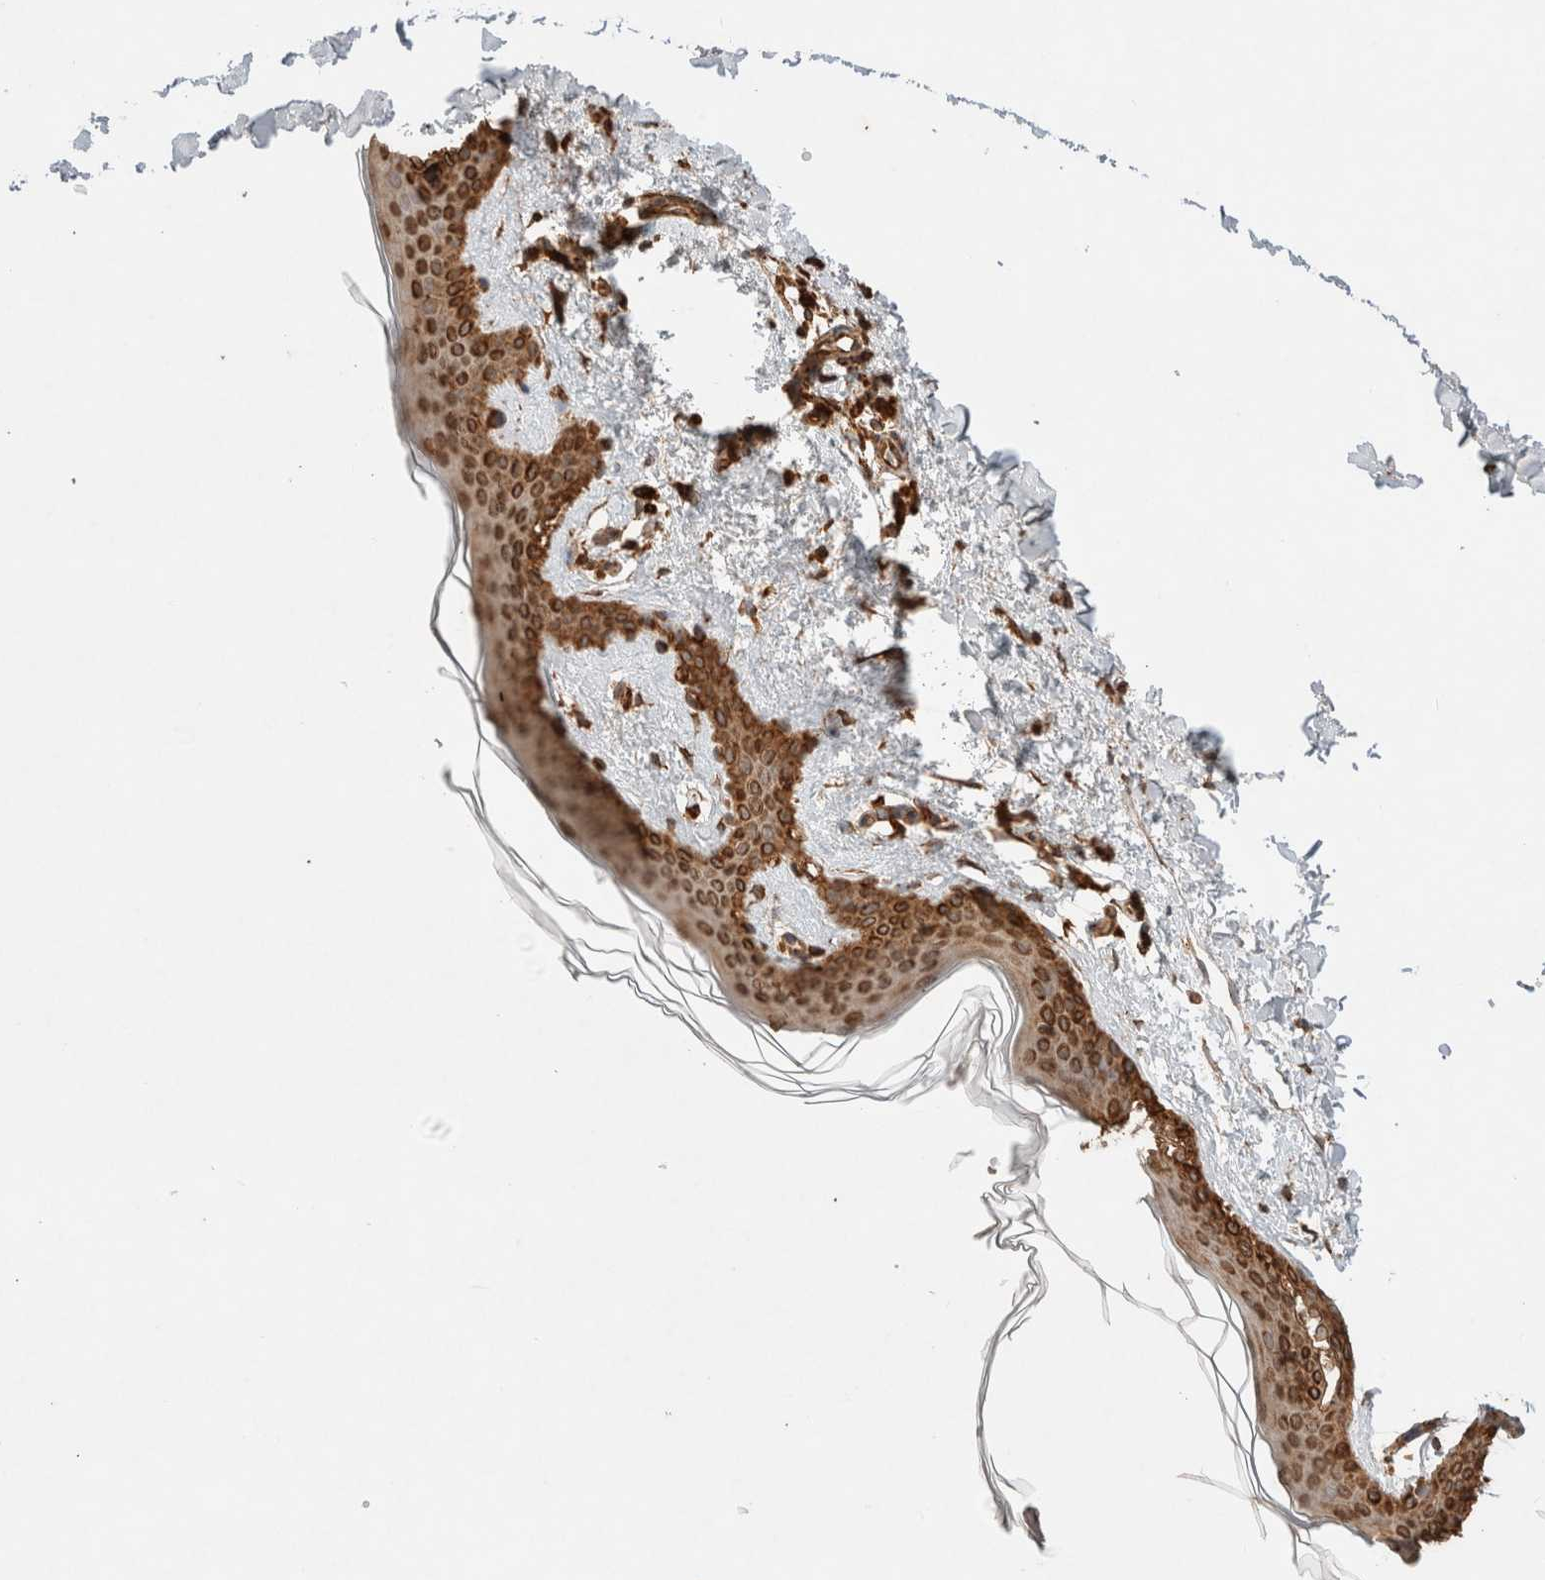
{"staining": {"intensity": "strong", "quantity": ">75%", "location": "cytoplasmic/membranous"}, "tissue": "skin", "cell_type": "Fibroblasts", "image_type": "normal", "snomed": [{"axis": "morphology", "description": "Normal tissue, NOS"}, {"axis": "topography", "description": "Skin"}], "caption": "A high-resolution photomicrograph shows immunohistochemistry (IHC) staining of unremarkable skin, which demonstrates strong cytoplasmic/membranous positivity in approximately >75% of fibroblasts. Nuclei are stained in blue.", "gene": "ERAP1", "patient": {"sex": "female", "age": 46}}